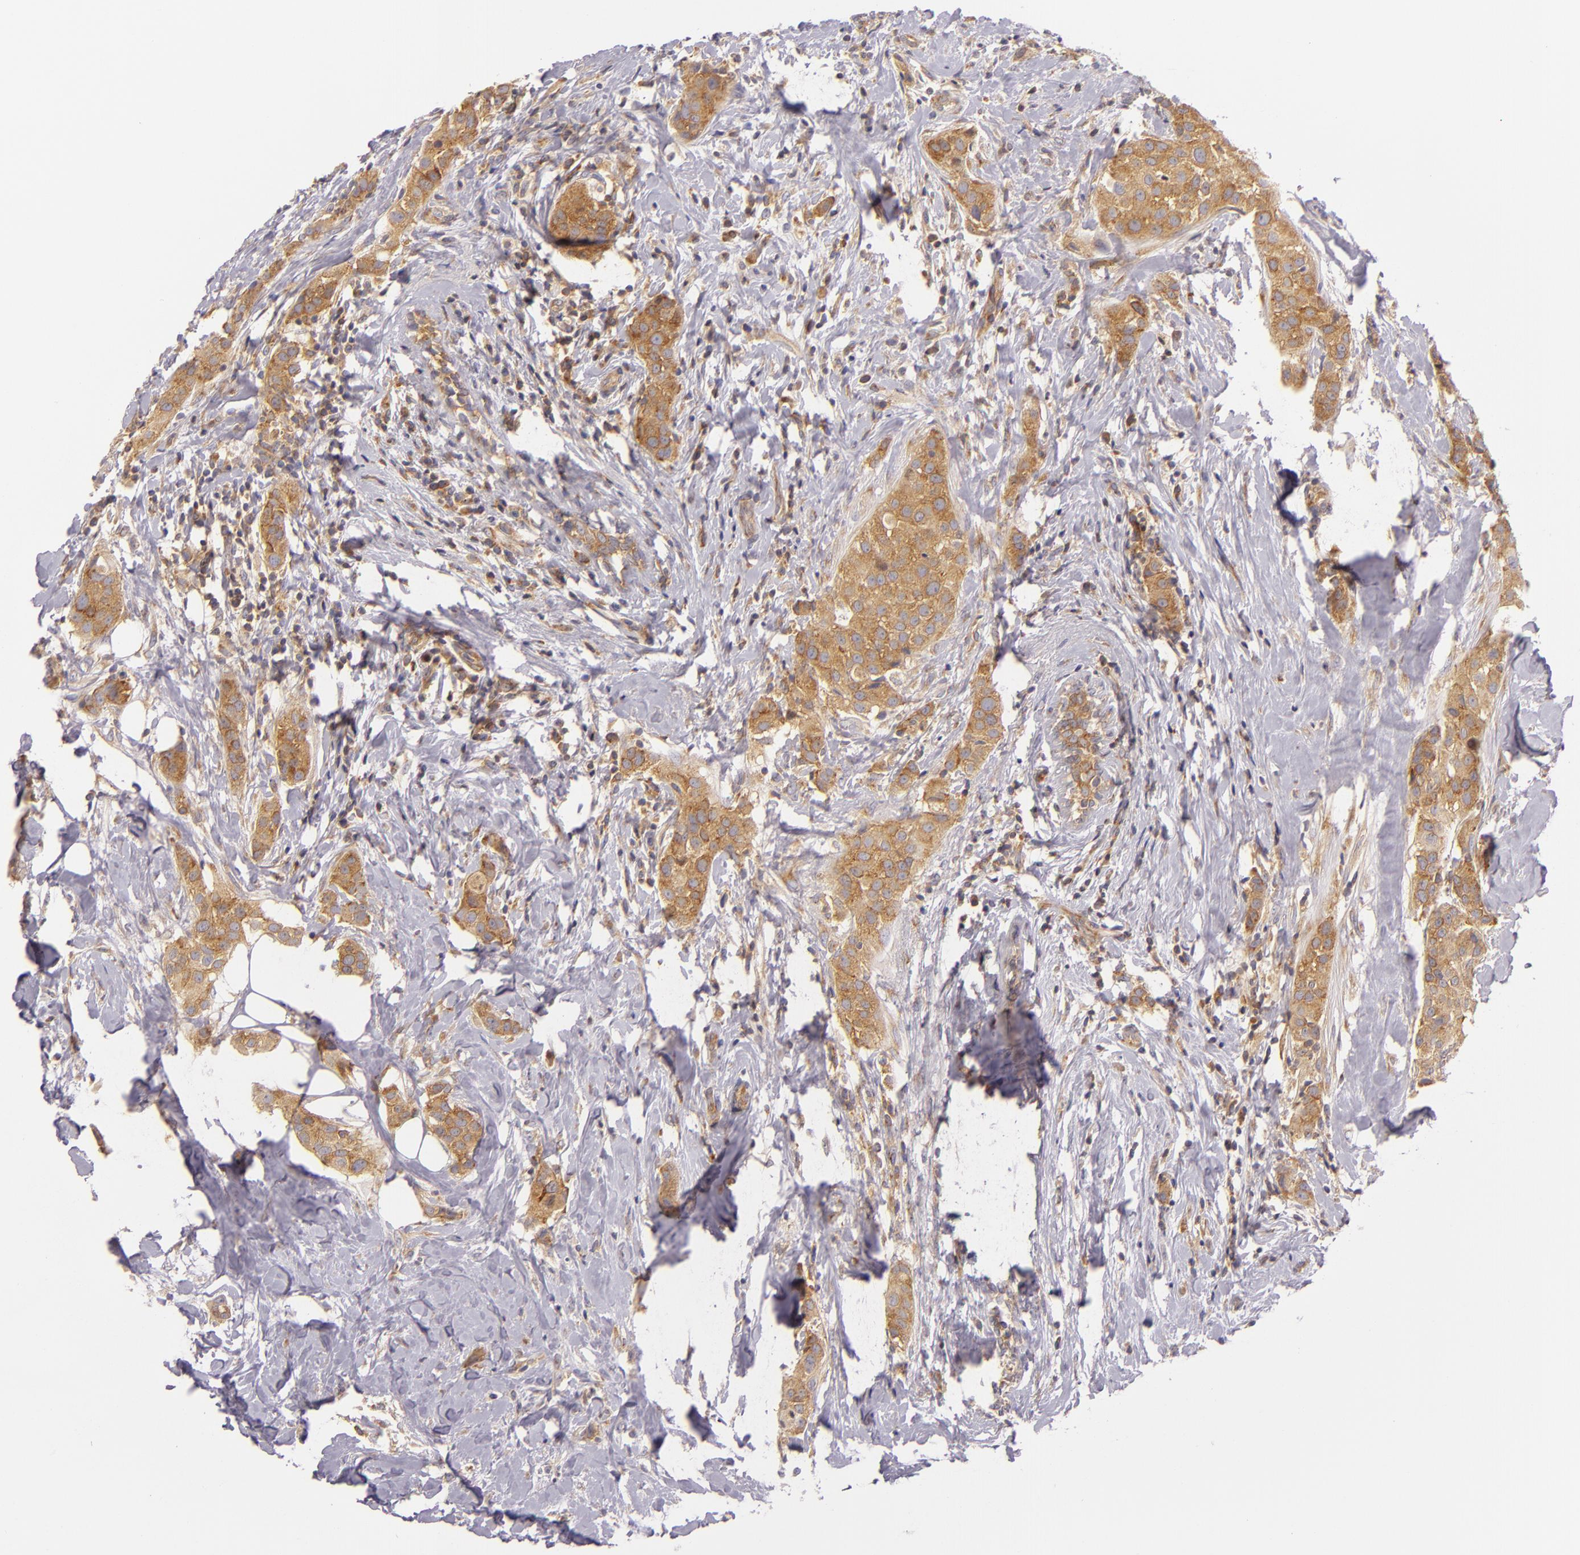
{"staining": {"intensity": "moderate", "quantity": ">75%", "location": "cytoplasmic/membranous"}, "tissue": "breast cancer", "cell_type": "Tumor cells", "image_type": "cancer", "snomed": [{"axis": "morphology", "description": "Duct carcinoma"}, {"axis": "topography", "description": "Breast"}], "caption": "Protein positivity by IHC reveals moderate cytoplasmic/membranous positivity in about >75% of tumor cells in invasive ductal carcinoma (breast). (Brightfield microscopy of DAB IHC at high magnification).", "gene": "UPF3B", "patient": {"sex": "female", "age": 45}}